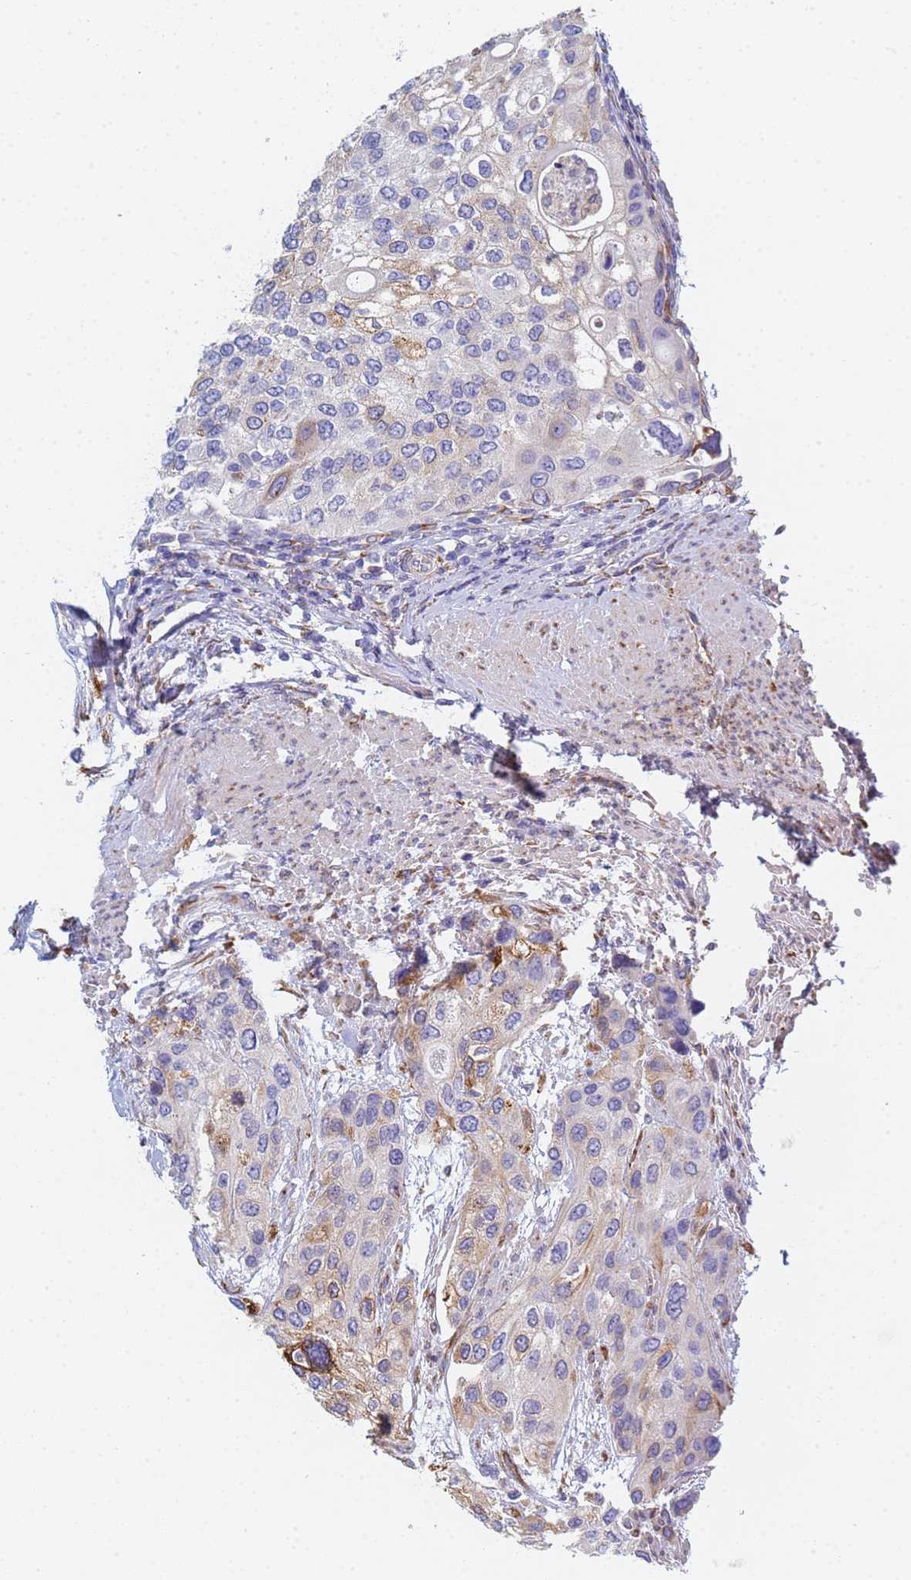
{"staining": {"intensity": "moderate", "quantity": "25%-75%", "location": "cytoplasmic/membranous"}, "tissue": "urothelial cancer", "cell_type": "Tumor cells", "image_type": "cancer", "snomed": [{"axis": "morphology", "description": "Normal tissue, NOS"}, {"axis": "morphology", "description": "Urothelial carcinoma, High grade"}, {"axis": "topography", "description": "Vascular tissue"}, {"axis": "topography", "description": "Urinary bladder"}], "caption": "Protein expression analysis of urothelial cancer exhibits moderate cytoplasmic/membranous expression in approximately 25%-75% of tumor cells.", "gene": "GDAP2", "patient": {"sex": "female", "age": 56}}